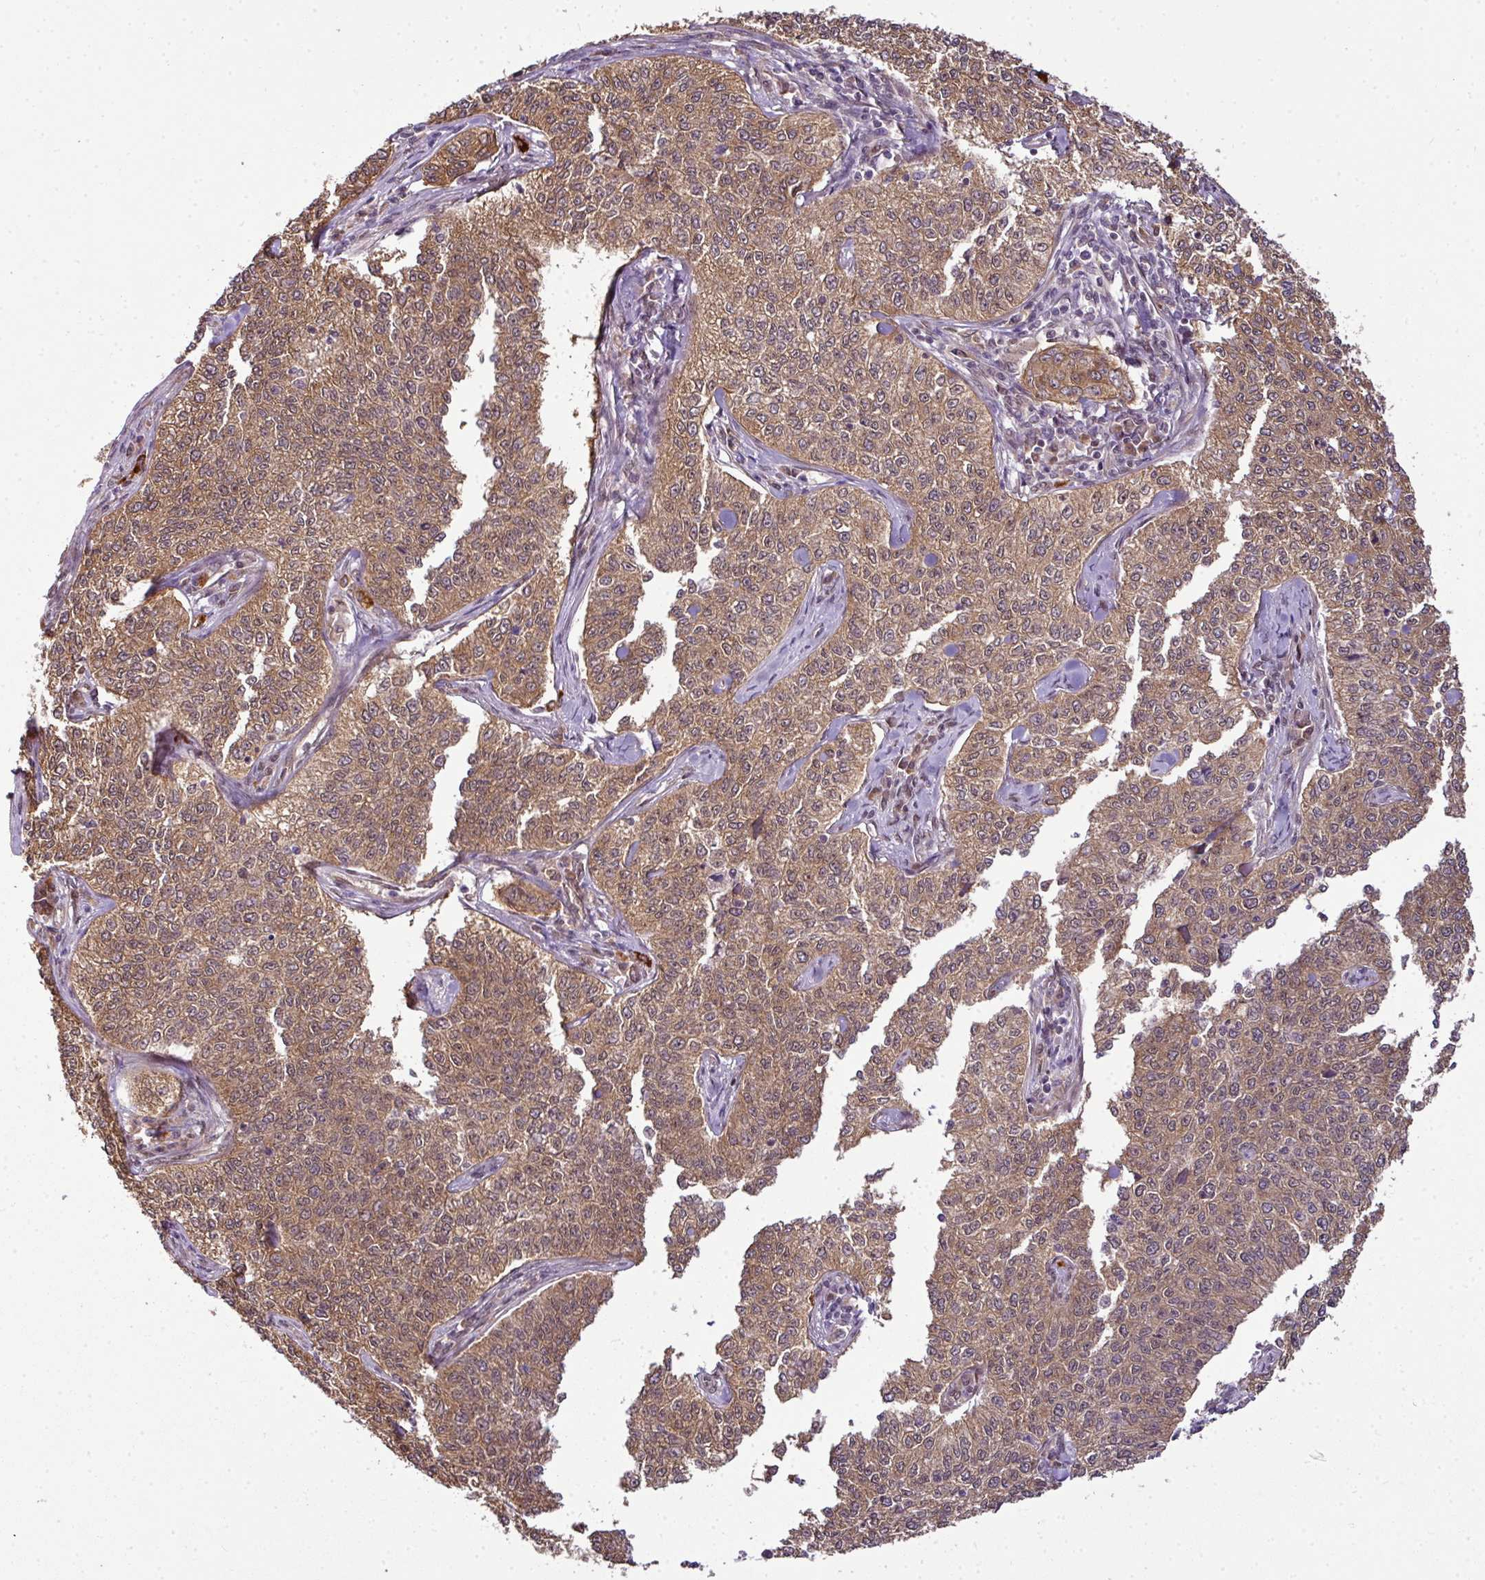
{"staining": {"intensity": "moderate", "quantity": ">75%", "location": "cytoplasmic/membranous"}, "tissue": "cervical cancer", "cell_type": "Tumor cells", "image_type": "cancer", "snomed": [{"axis": "morphology", "description": "Squamous cell carcinoma, NOS"}, {"axis": "topography", "description": "Cervix"}], "caption": "An immunohistochemistry (IHC) photomicrograph of tumor tissue is shown. Protein staining in brown shows moderate cytoplasmic/membranous positivity in squamous cell carcinoma (cervical) within tumor cells. The staining was performed using DAB, with brown indicating positive protein expression. Nuclei are stained blue with hematoxylin.", "gene": "RBM4B", "patient": {"sex": "female", "age": 35}}